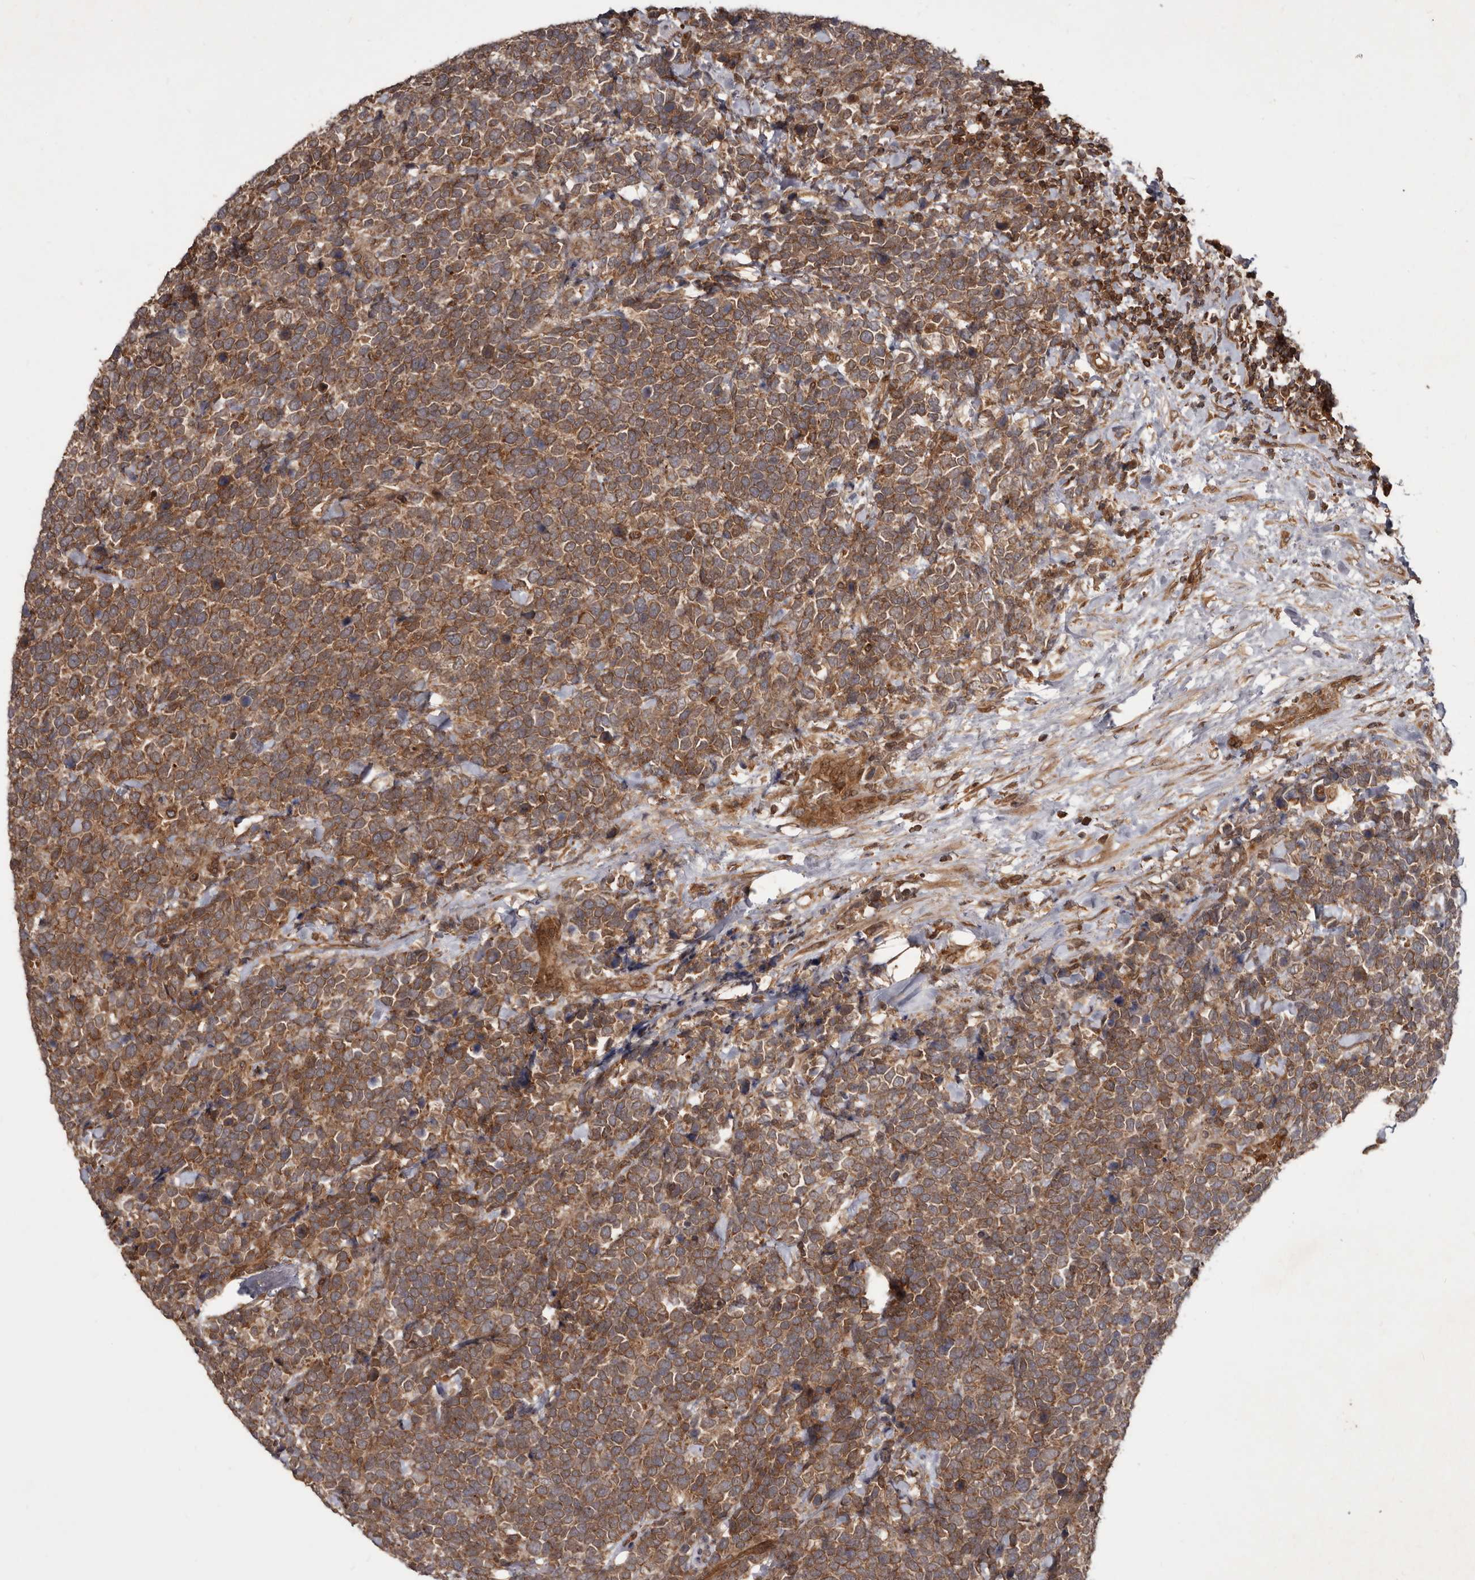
{"staining": {"intensity": "moderate", "quantity": ">75%", "location": "cytoplasmic/membranous"}, "tissue": "urothelial cancer", "cell_type": "Tumor cells", "image_type": "cancer", "snomed": [{"axis": "morphology", "description": "Urothelial carcinoma, High grade"}, {"axis": "topography", "description": "Urinary bladder"}], "caption": "Tumor cells demonstrate medium levels of moderate cytoplasmic/membranous positivity in approximately >75% of cells in urothelial cancer. (Stains: DAB (3,3'-diaminobenzidine) in brown, nuclei in blue, Microscopy: brightfield microscopy at high magnification).", "gene": "STK36", "patient": {"sex": "female", "age": 82}}